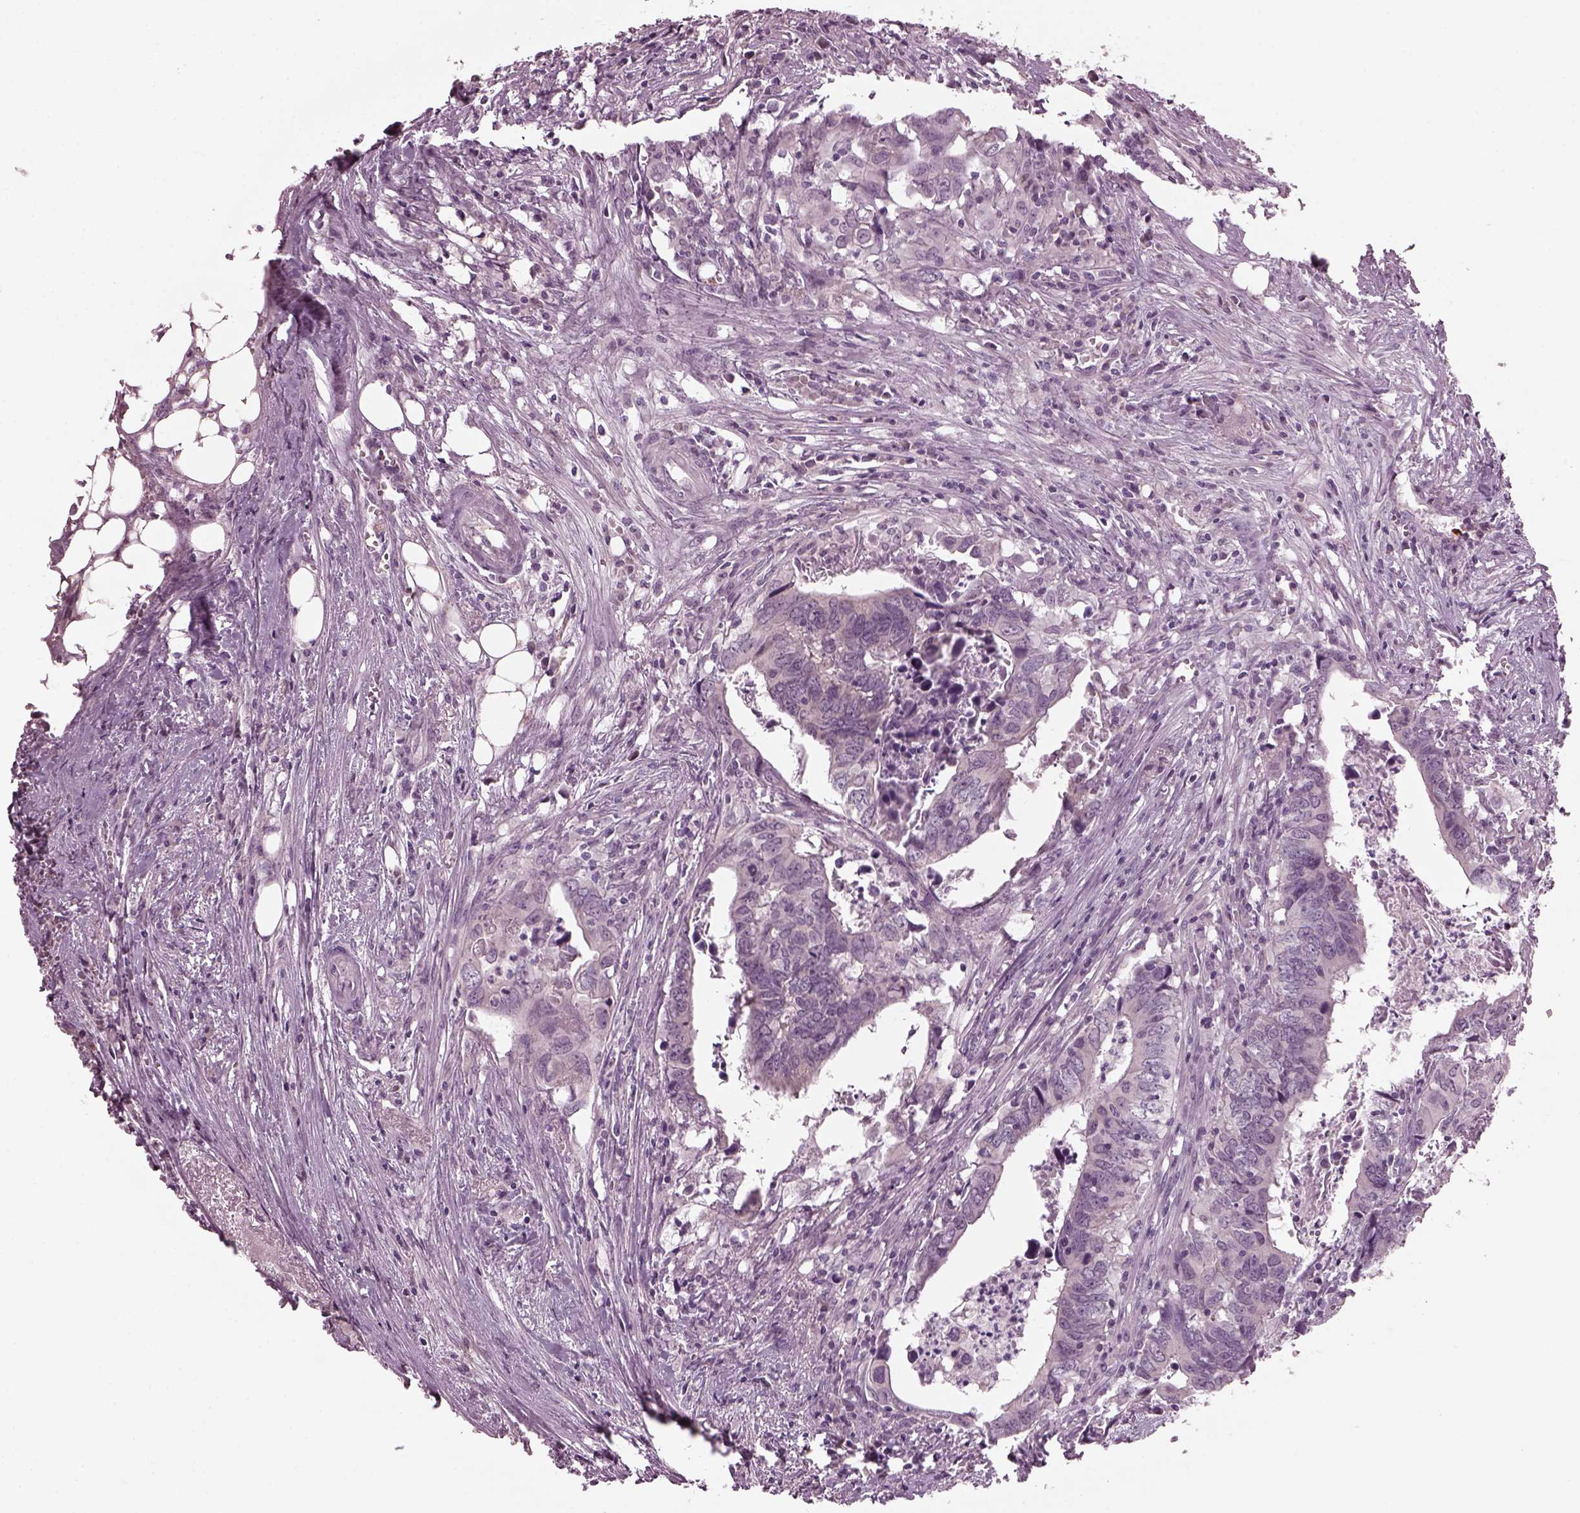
{"staining": {"intensity": "negative", "quantity": "none", "location": "none"}, "tissue": "colorectal cancer", "cell_type": "Tumor cells", "image_type": "cancer", "snomed": [{"axis": "morphology", "description": "Adenocarcinoma, NOS"}, {"axis": "topography", "description": "Colon"}], "caption": "Colorectal adenocarcinoma stained for a protein using IHC displays no expression tumor cells.", "gene": "CLCN4", "patient": {"sex": "female", "age": 82}}